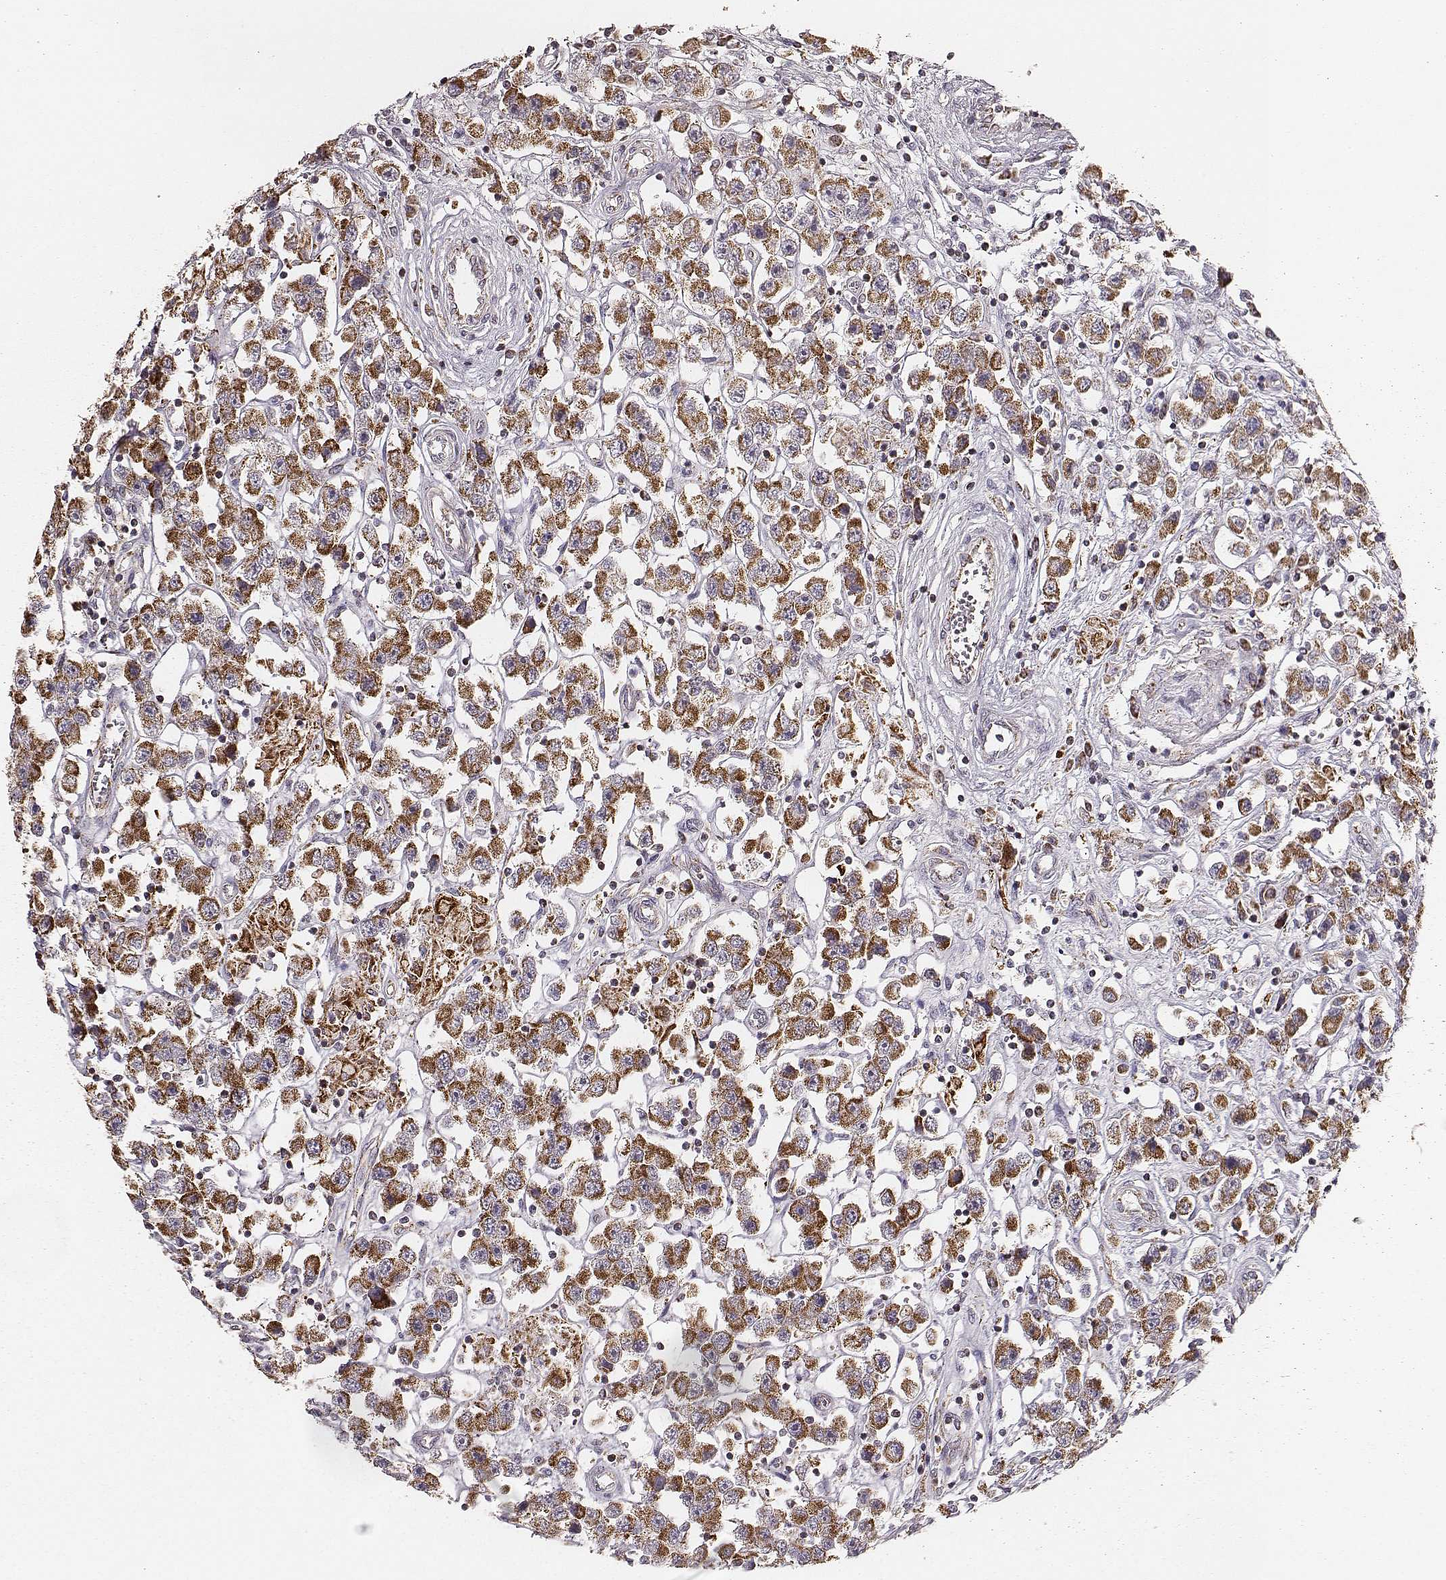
{"staining": {"intensity": "strong", "quantity": ">75%", "location": "cytoplasmic/membranous"}, "tissue": "testis cancer", "cell_type": "Tumor cells", "image_type": "cancer", "snomed": [{"axis": "morphology", "description": "Seminoma, NOS"}, {"axis": "topography", "description": "Testis"}], "caption": "A photomicrograph of human testis seminoma stained for a protein shows strong cytoplasmic/membranous brown staining in tumor cells.", "gene": "TUFM", "patient": {"sex": "male", "age": 45}}